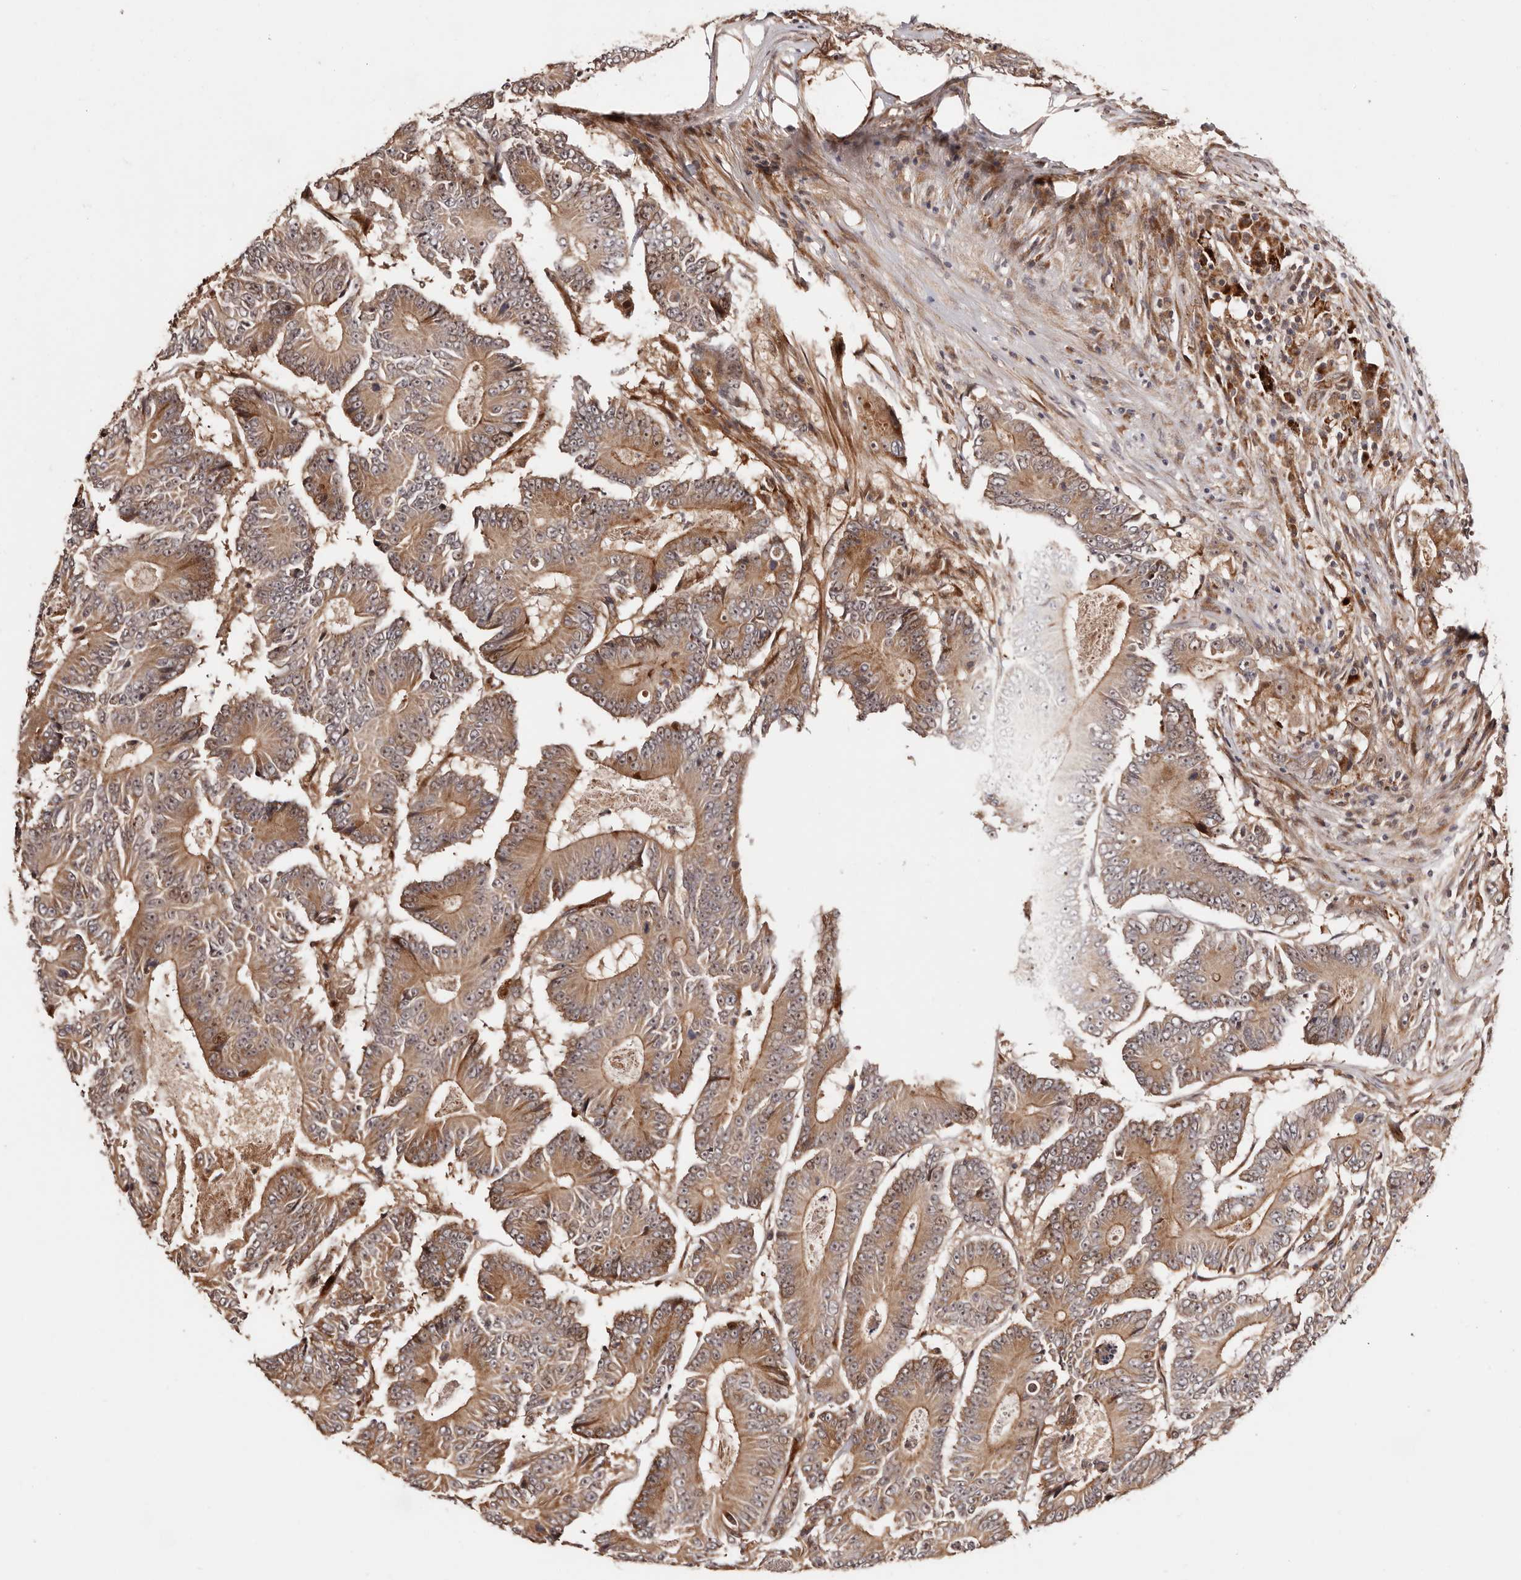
{"staining": {"intensity": "moderate", "quantity": ">75%", "location": "cytoplasmic/membranous,nuclear"}, "tissue": "colorectal cancer", "cell_type": "Tumor cells", "image_type": "cancer", "snomed": [{"axis": "morphology", "description": "Adenocarcinoma, NOS"}, {"axis": "topography", "description": "Colon"}], "caption": "DAB immunohistochemical staining of colorectal cancer (adenocarcinoma) shows moderate cytoplasmic/membranous and nuclear protein staining in approximately >75% of tumor cells.", "gene": "PTPN22", "patient": {"sex": "male", "age": 83}}